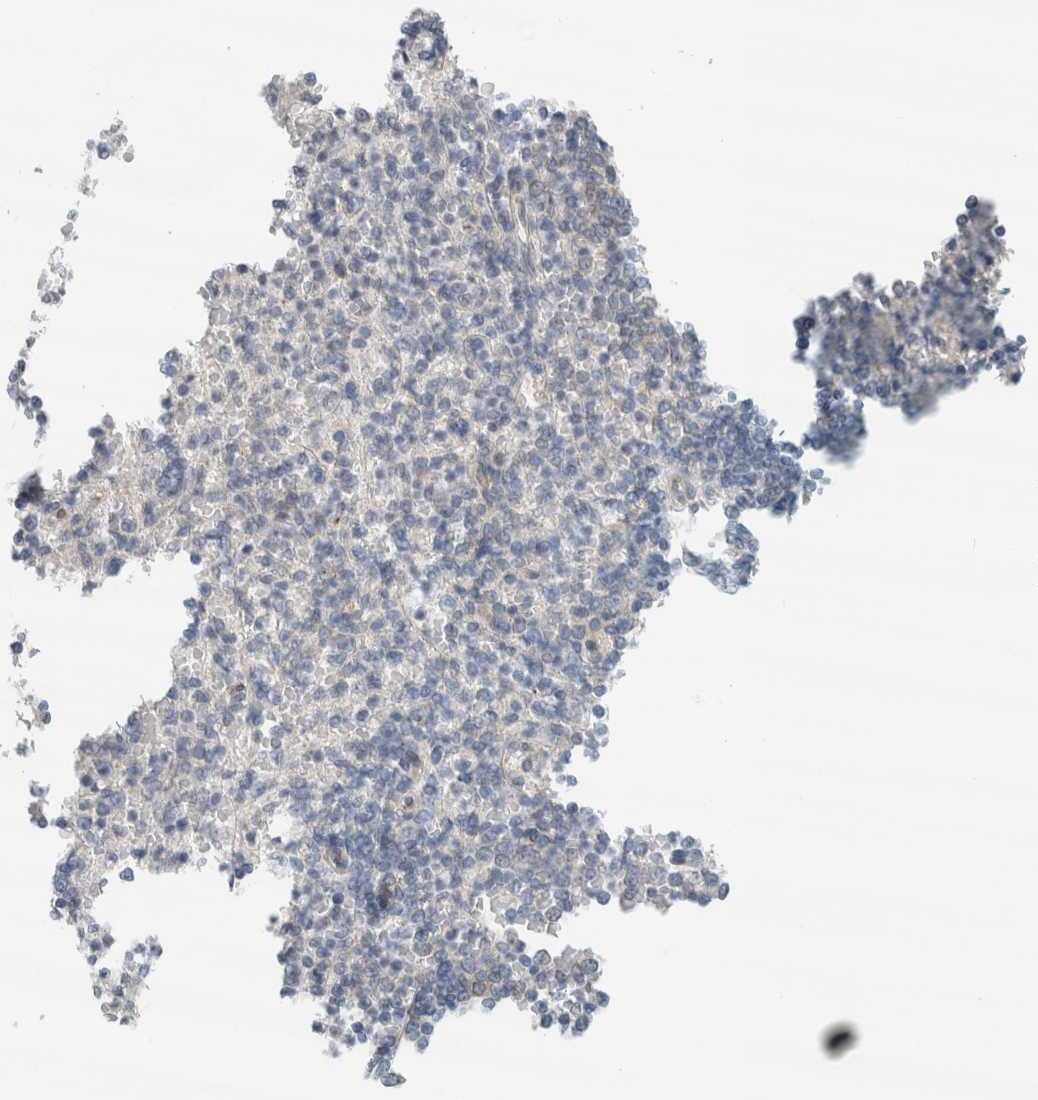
{"staining": {"intensity": "negative", "quantity": "none", "location": "none"}, "tissue": "spleen", "cell_type": "Cells in red pulp", "image_type": "normal", "snomed": [{"axis": "morphology", "description": "Normal tissue, NOS"}, {"axis": "topography", "description": "Spleen"}], "caption": "This image is of benign spleen stained with immunohistochemistry to label a protein in brown with the nuclei are counter-stained blue. There is no staining in cells in red pulp.", "gene": "EIF4G3", "patient": {"sex": "female", "age": 74}}